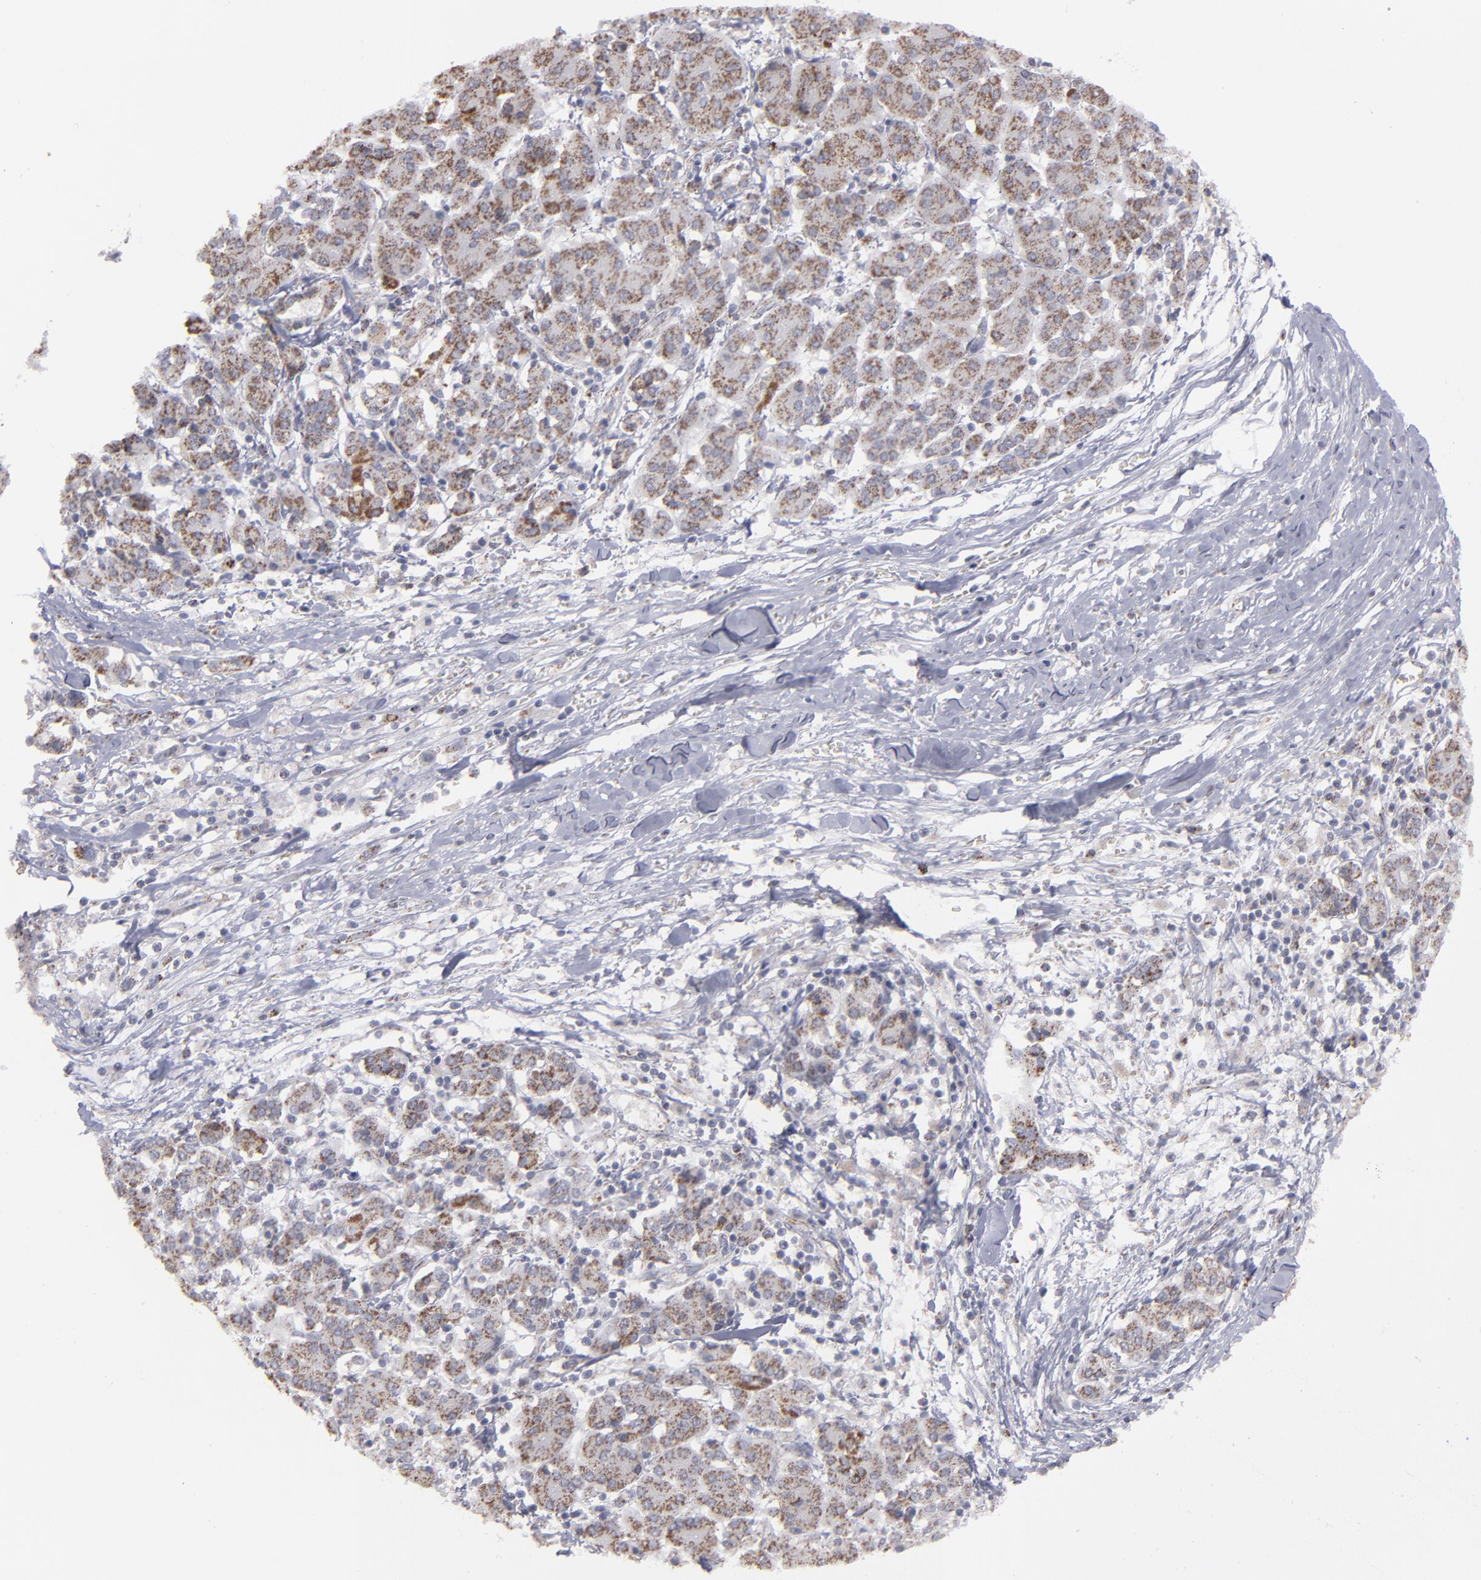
{"staining": {"intensity": "moderate", "quantity": "25%-75%", "location": "cytoplasmic/membranous"}, "tissue": "pancreatic cancer", "cell_type": "Tumor cells", "image_type": "cancer", "snomed": [{"axis": "morphology", "description": "Adenocarcinoma, NOS"}, {"axis": "topography", "description": "Pancreas"}], "caption": "Pancreatic cancer (adenocarcinoma) stained with a brown dye displays moderate cytoplasmic/membranous positive staining in about 25%-75% of tumor cells.", "gene": "MYOM2", "patient": {"sex": "female", "age": 57}}